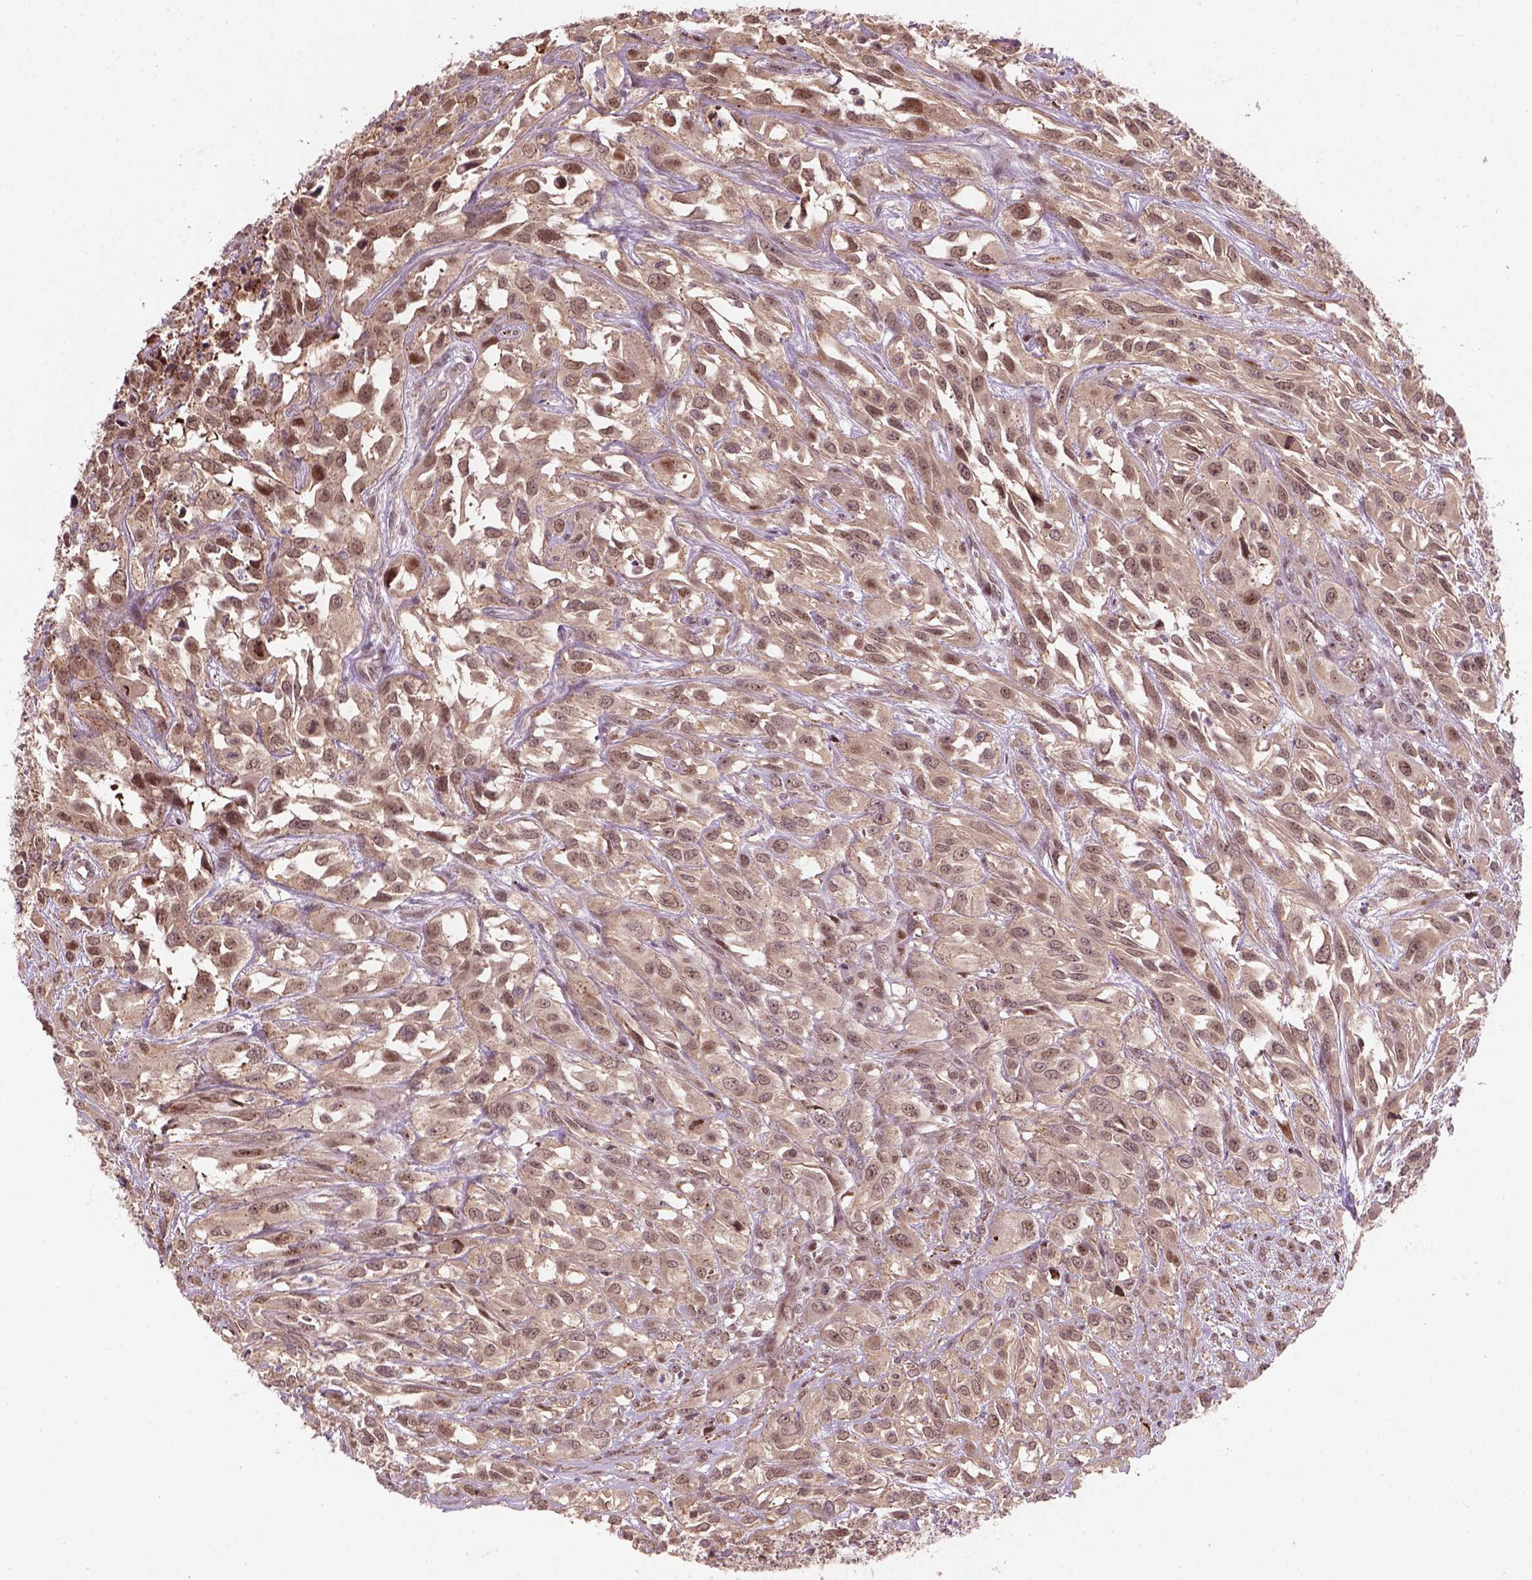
{"staining": {"intensity": "moderate", "quantity": "<25%", "location": "cytoplasmic/membranous,nuclear"}, "tissue": "urothelial cancer", "cell_type": "Tumor cells", "image_type": "cancer", "snomed": [{"axis": "morphology", "description": "Urothelial carcinoma, High grade"}, {"axis": "topography", "description": "Urinary bladder"}], "caption": "DAB immunohistochemical staining of human urothelial carcinoma (high-grade) exhibits moderate cytoplasmic/membranous and nuclear protein positivity in approximately <25% of tumor cells. The staining was performed using DAB to visualize the protein expression in brown, while the nuclei were stained in blue with hematoxylin (Magnification: 20x).", "gene": "PSMD11", "patient": {"sex": "male", "age": 67}}